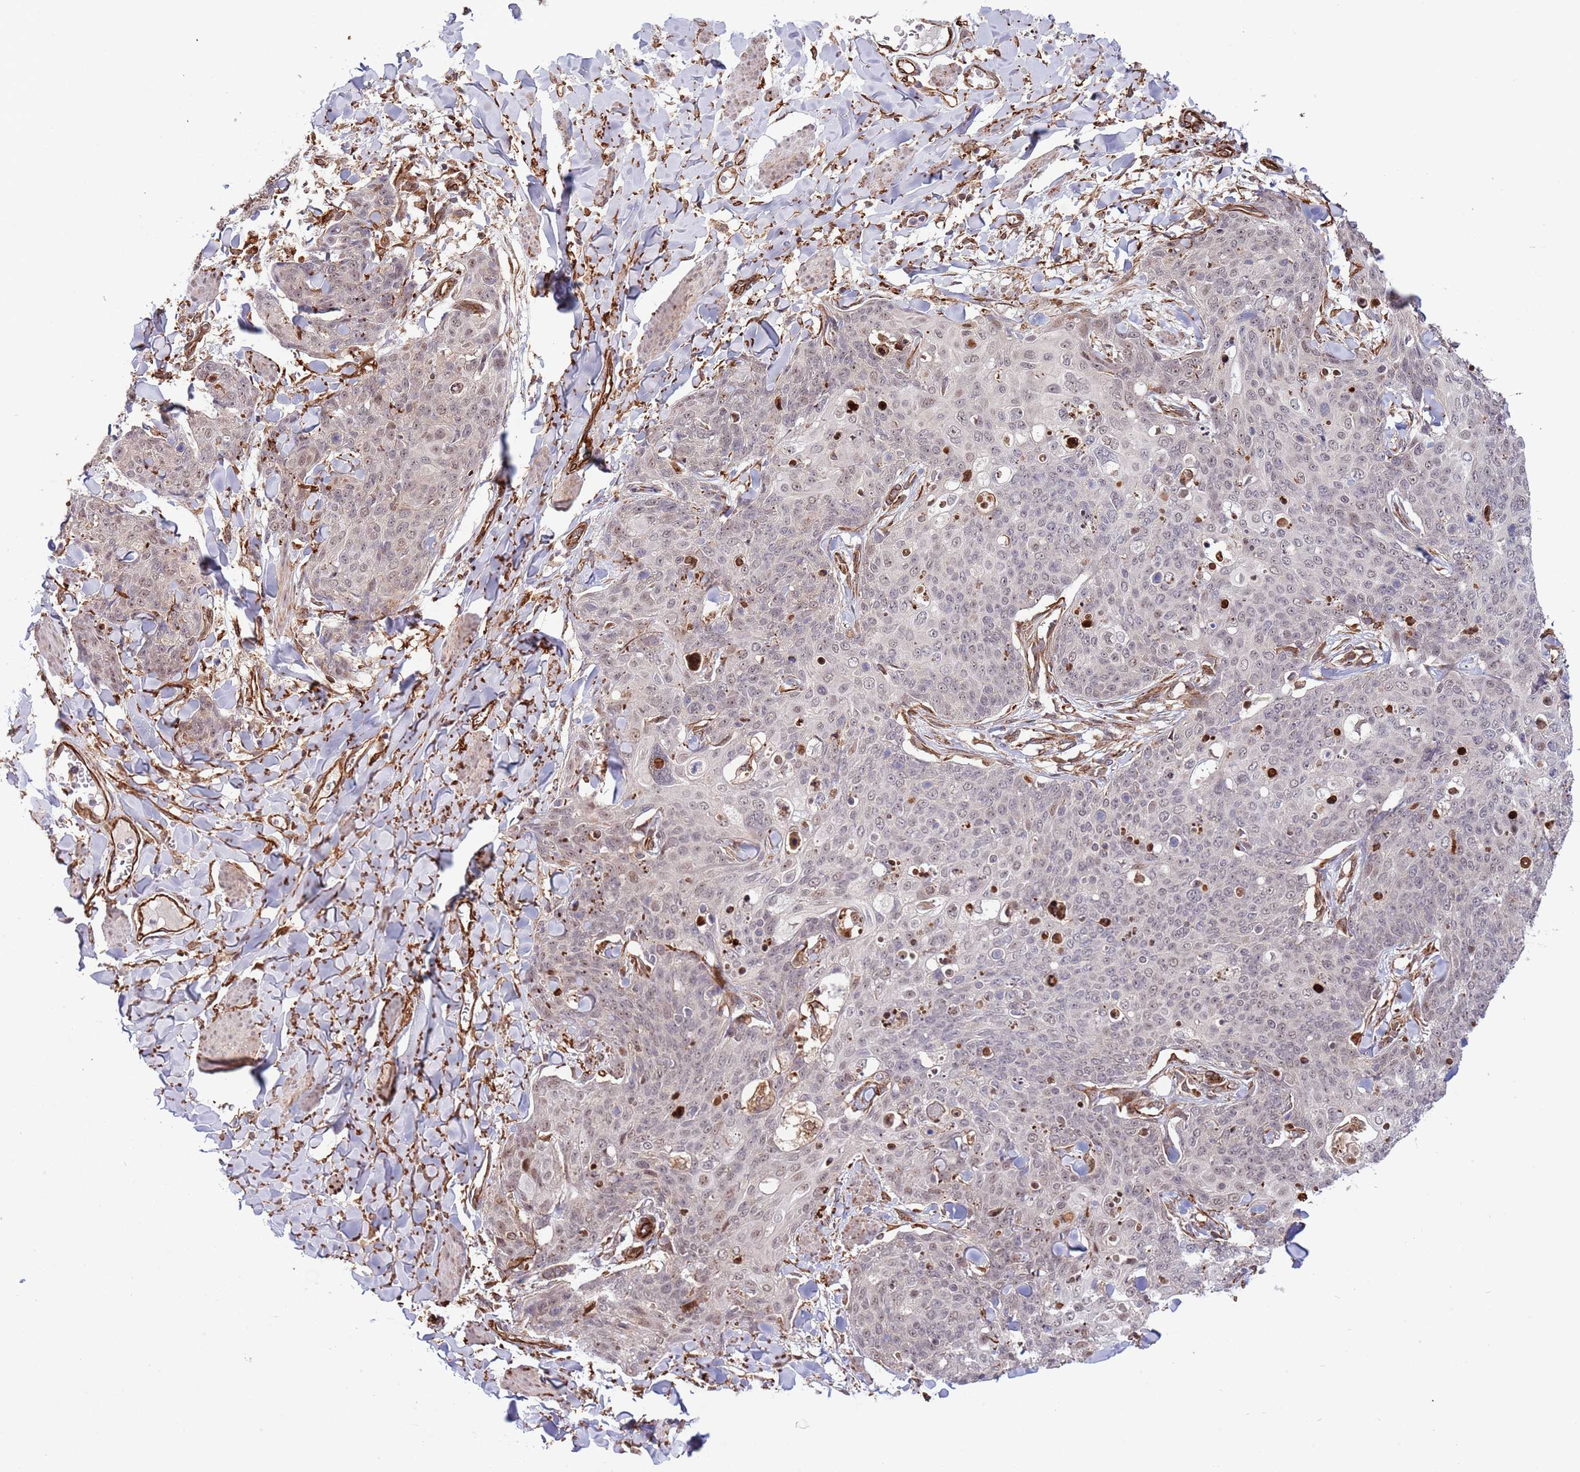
{"staining": {"intensity": "weak", "quantity": "<25%", "location": "nuclear"}, "tissue": "skin cancer", "cell_type": "Tumor cells", "image_type": "cancer", "snomed": [{"axis": "morphology", "description": "Squamous cell carcinoma, NOS"}, {"axis": "topography", "description": "Skin"}, {"axis": "topography", "description": "Vulva"}], "caption": "Tumor cells are negative for protein expression in human skin cancer (squamous cell carcinoma). (DAB (3,3'-diaminobenzidine) immunohistochemistry, high magnification).", "gene": "NEK3", "patient": {"sex": "female", "age": 85}}